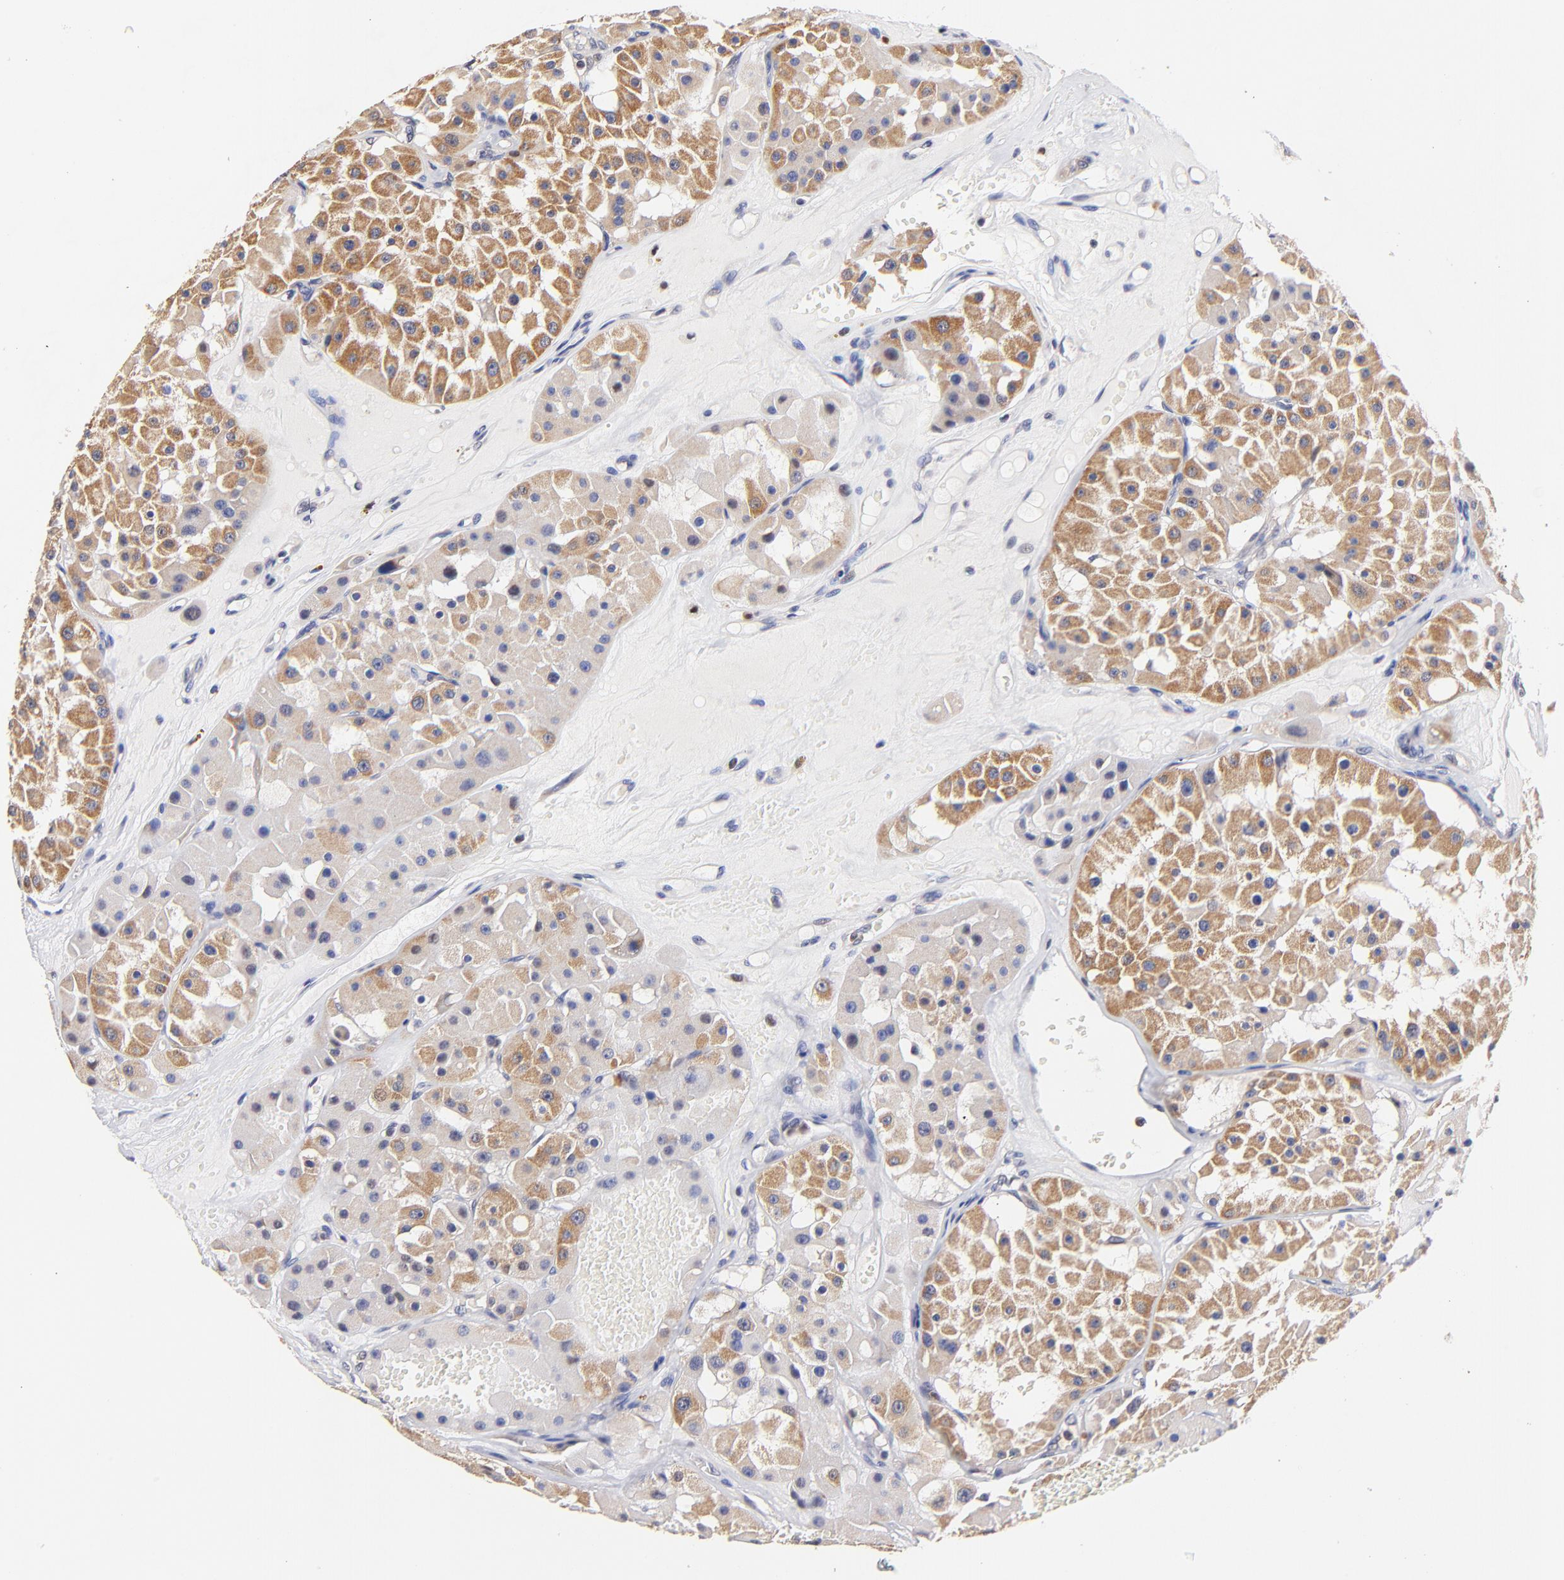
{"staining": {"intensity": "moderate", "quantity": ">75%", "location": "cytoplasmic/membranous"}, "tissue": "renal cancer", "cell_type": "Tumor cells", "image_type": "cancer", "snomed": [{"axis": "morphology", "description": "Adenocarcinoma, uncertain malignant potential"}, {"axis": "topography", "description": "Kidney"}], "caption": "IHC of renal cancer (adenocarcinoma,  uncertain malignant potential) reveals medium levels of moderate cytoplasmic/membranous positivity in about >75% of tumor cells. The staining is performed using DAB brown chromogen to label protein expression. The nuclei are counter-stained blue using hematoxylin.", "gene": "BBOF1", "patient": {"sex": "male", "age": 63}}